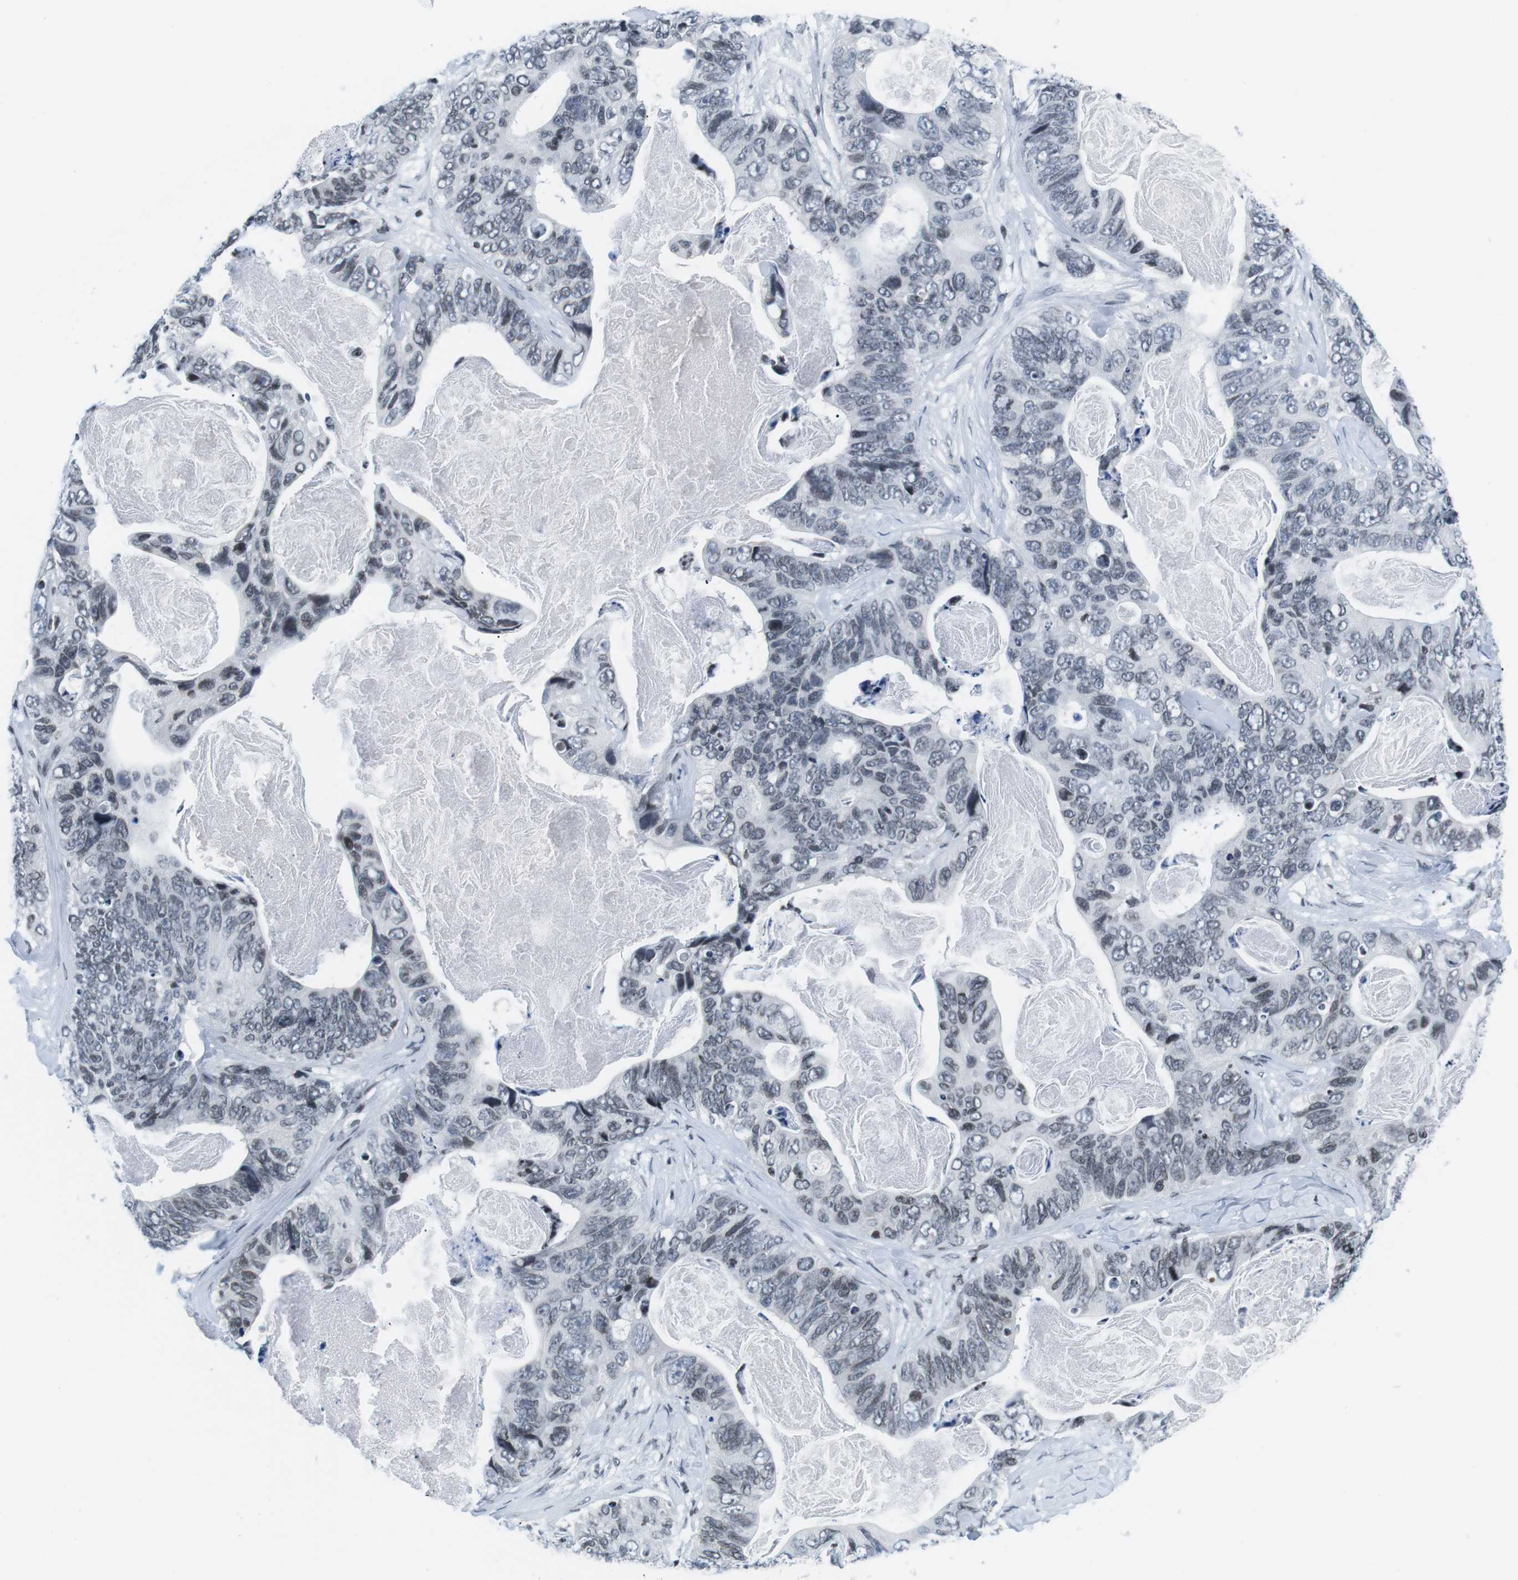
{"staining": {"intensity": "weak", "quantity": "<25%", "location": "nuclear"}, "tissue": "stomach cancer", "cell_type": "Tumor cells", "image_type": "cancer", "snomed": [{"axis": "morphology", "description": "Adenocarcinoma, NOS"}, {"axis": "topography", "description": "Stomach"}], "caption": "Tumor cells are negative for brown protein staining in adenocarcinoma (stomach).", "gene": "E2F2", "patient": {"sex": "female", "age": 89}}